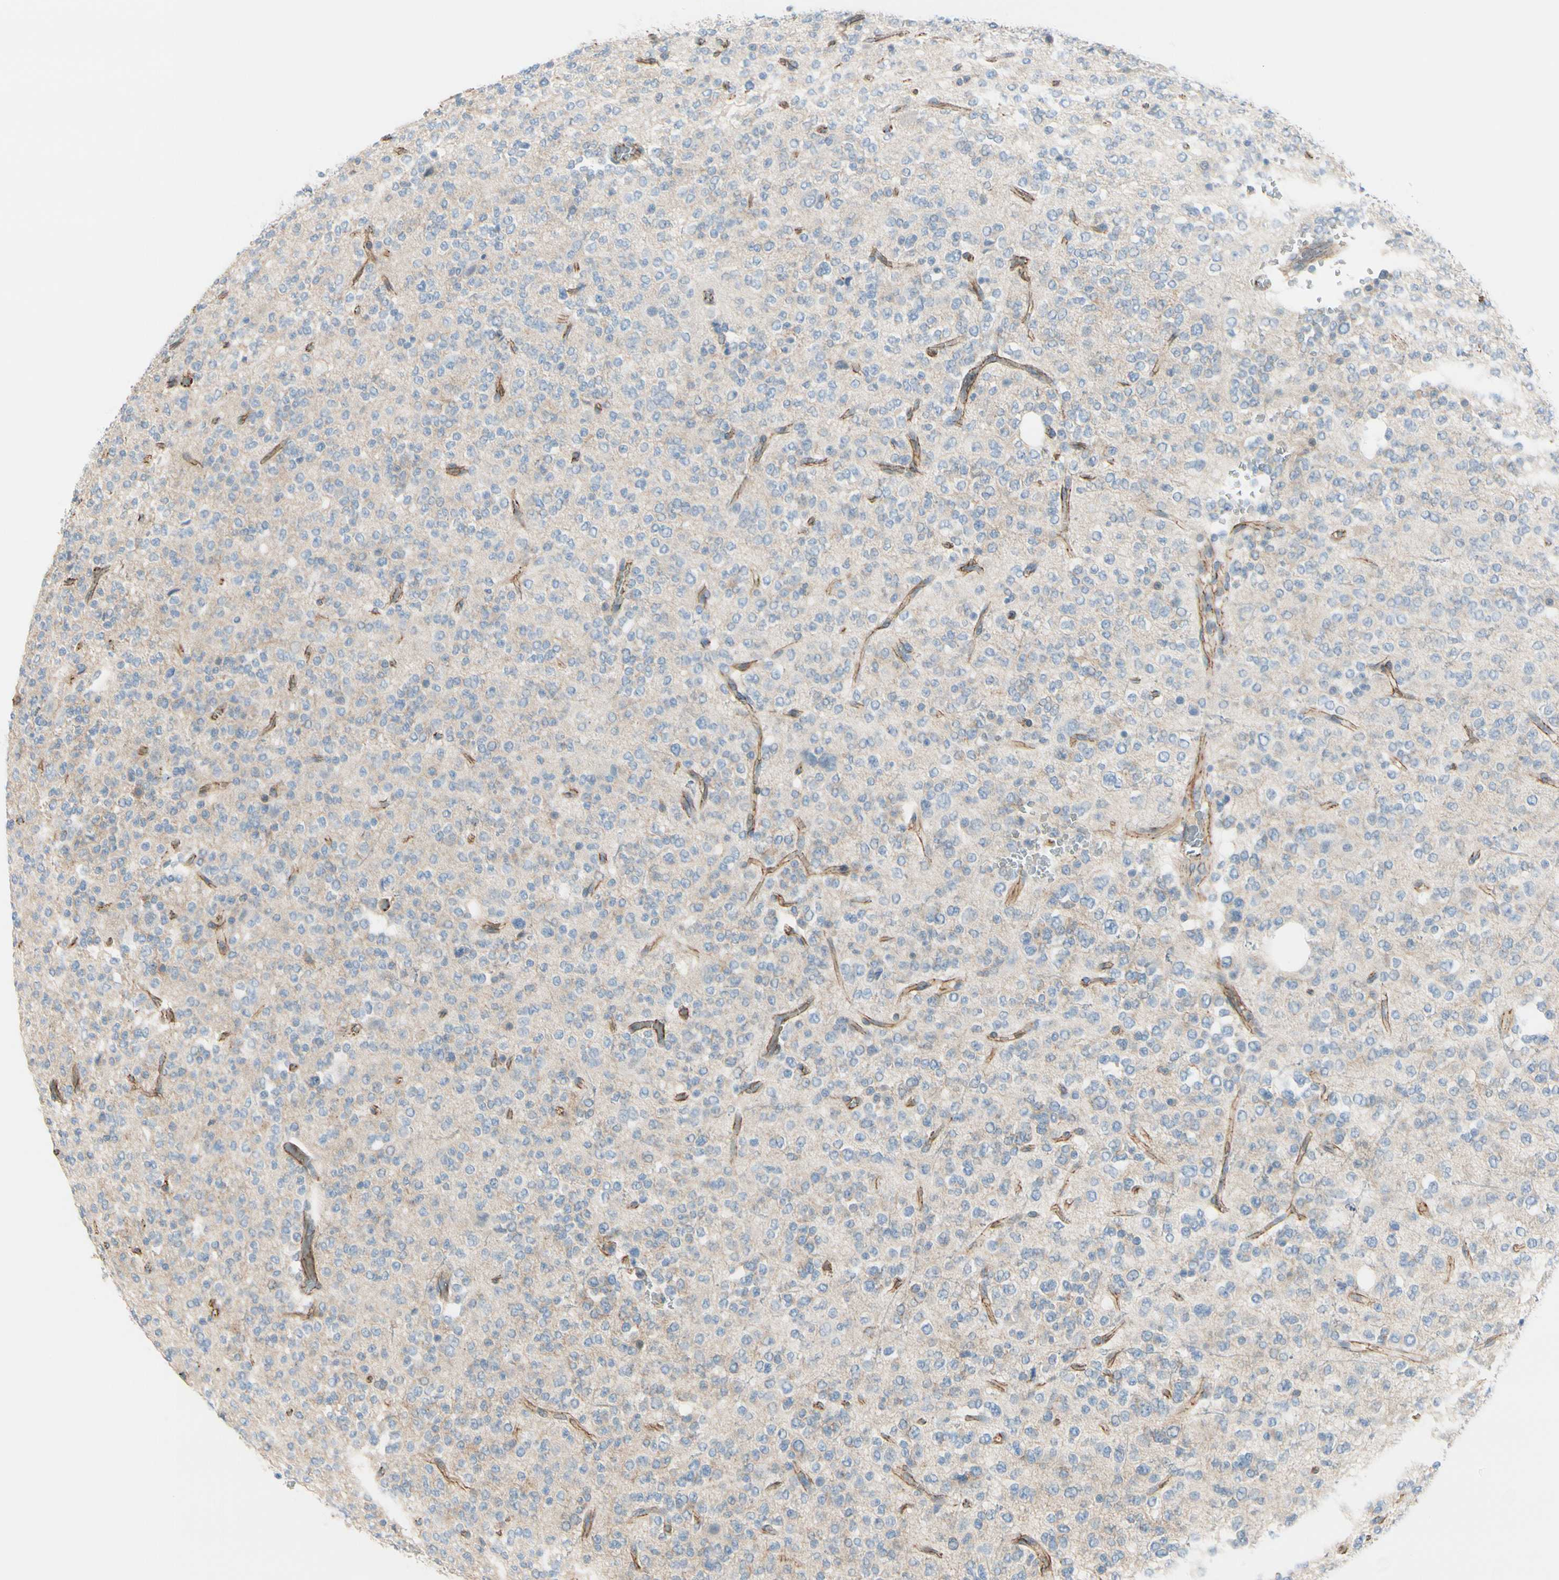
{"staining": {"intensity": "weak", "quantity": "25%-75%", "location": "cytoplasmic/membranous"}, "tissue": "glioma", "cell_type": "Tumor cells", "image_type": "cancer", "snomed": [{"axis": "morphology", "description": "Glioma, malignant, Low grade"}, {"axis": "topography", "description": "Brain"}], "caption": "Weak cytoplasmic/membranous expression is present in approximately 25%-75% of tumor cells in low-grade glioma (malignant). The protein of interest is shown in brown color, while the nuclei are stained blue.", "gene": "TJP1", "patient": {"sex": "male", "age": 38}}